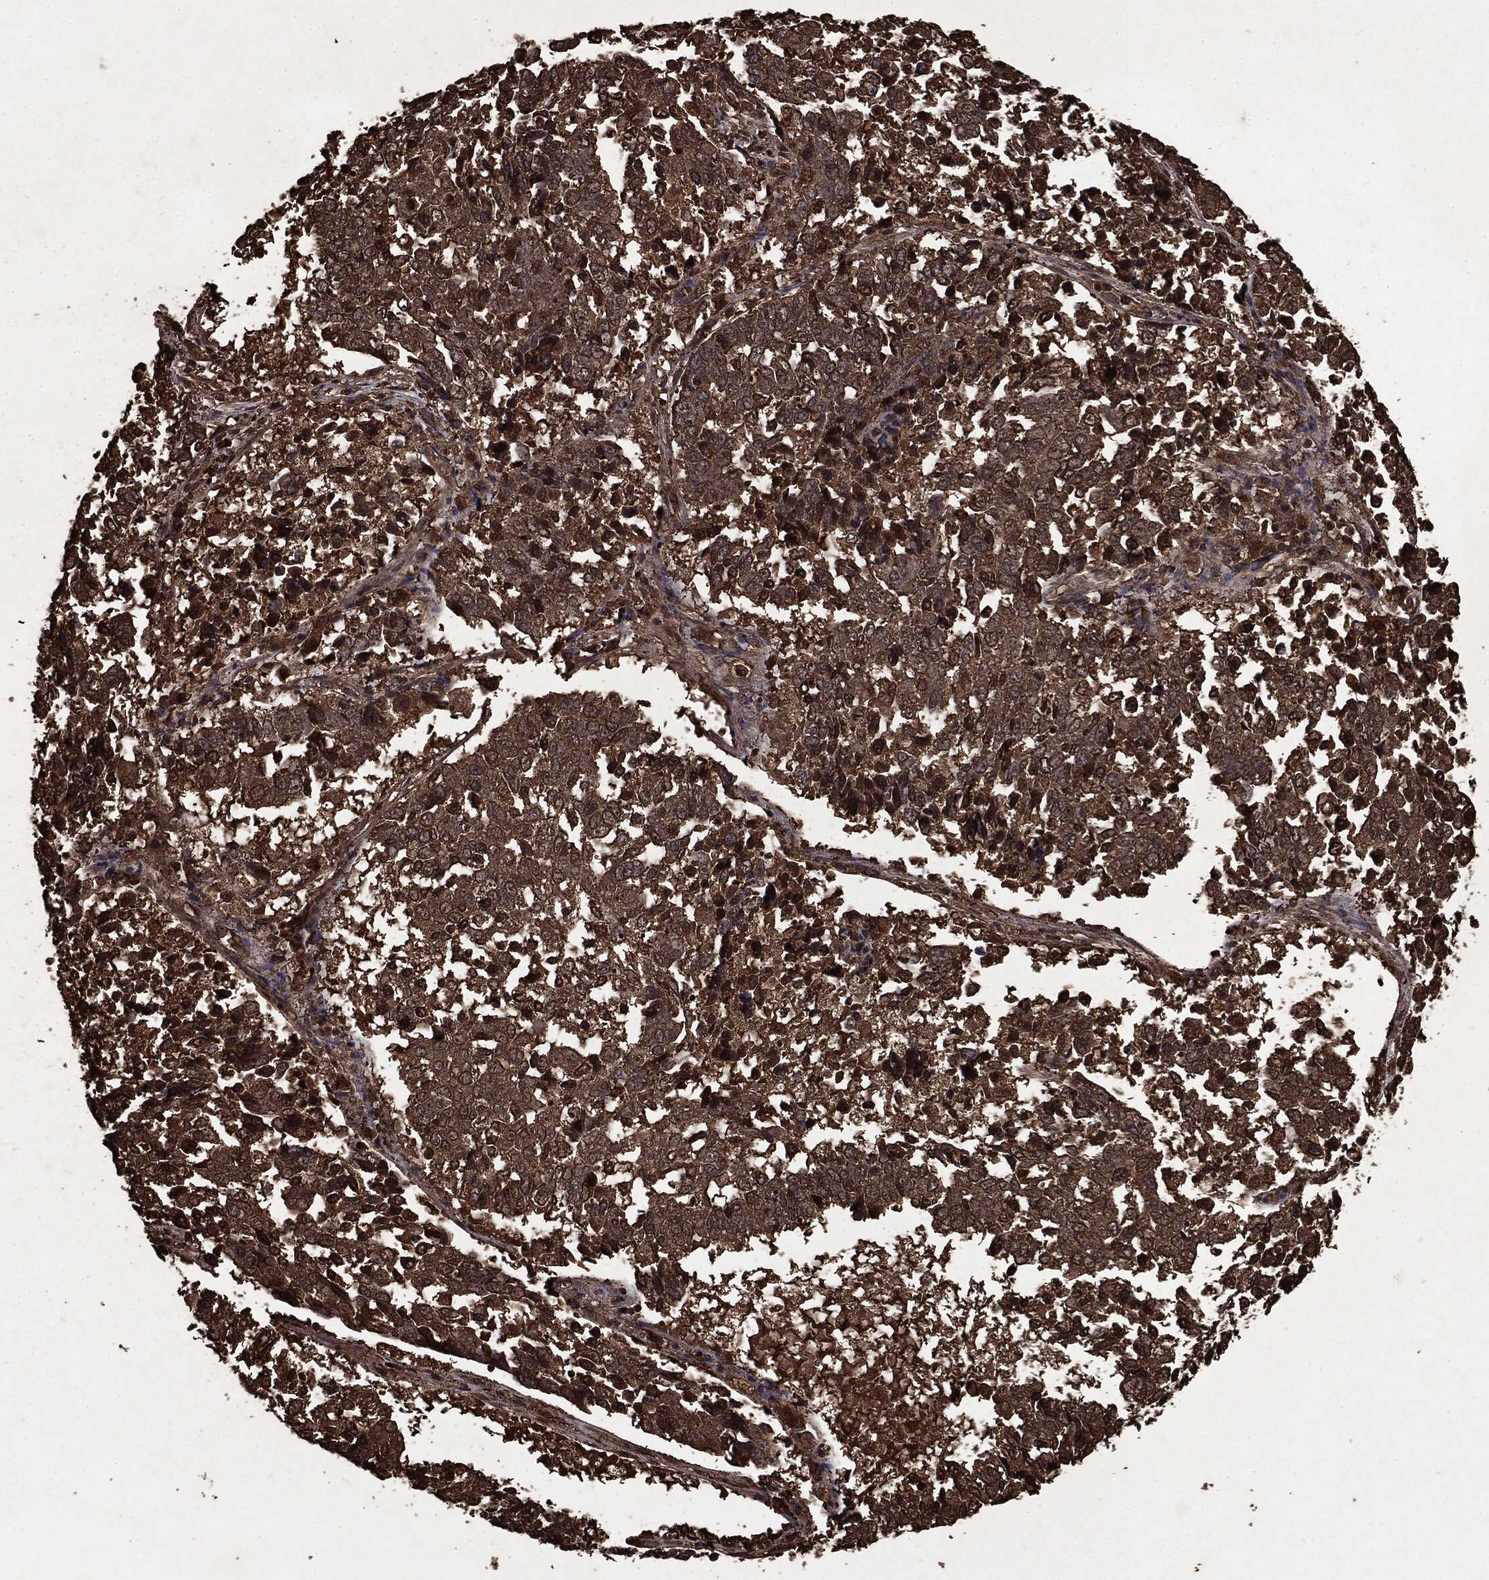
{"staining": {"intensity": "strong", "quantity": ">75%", "location": "cytoplasmic/membranous"}, "tissue": "lung cancer", "cell_type": "Tumor cells", "image_type": "cancer", "snomed": [{"axis": "morphology", "description": "Squamous cell carcinoma, NOS"}, {"axis": "topography", "description": "Lung"}], "caption": "Protein analysis of squamous cell carcinoma (lung) tissue exhibits strong cytoplasmic/membranous staining in approximately >75% of tumor cells.", "gene": "ARAF", "patient": {"sex": "male", "age": 82}}